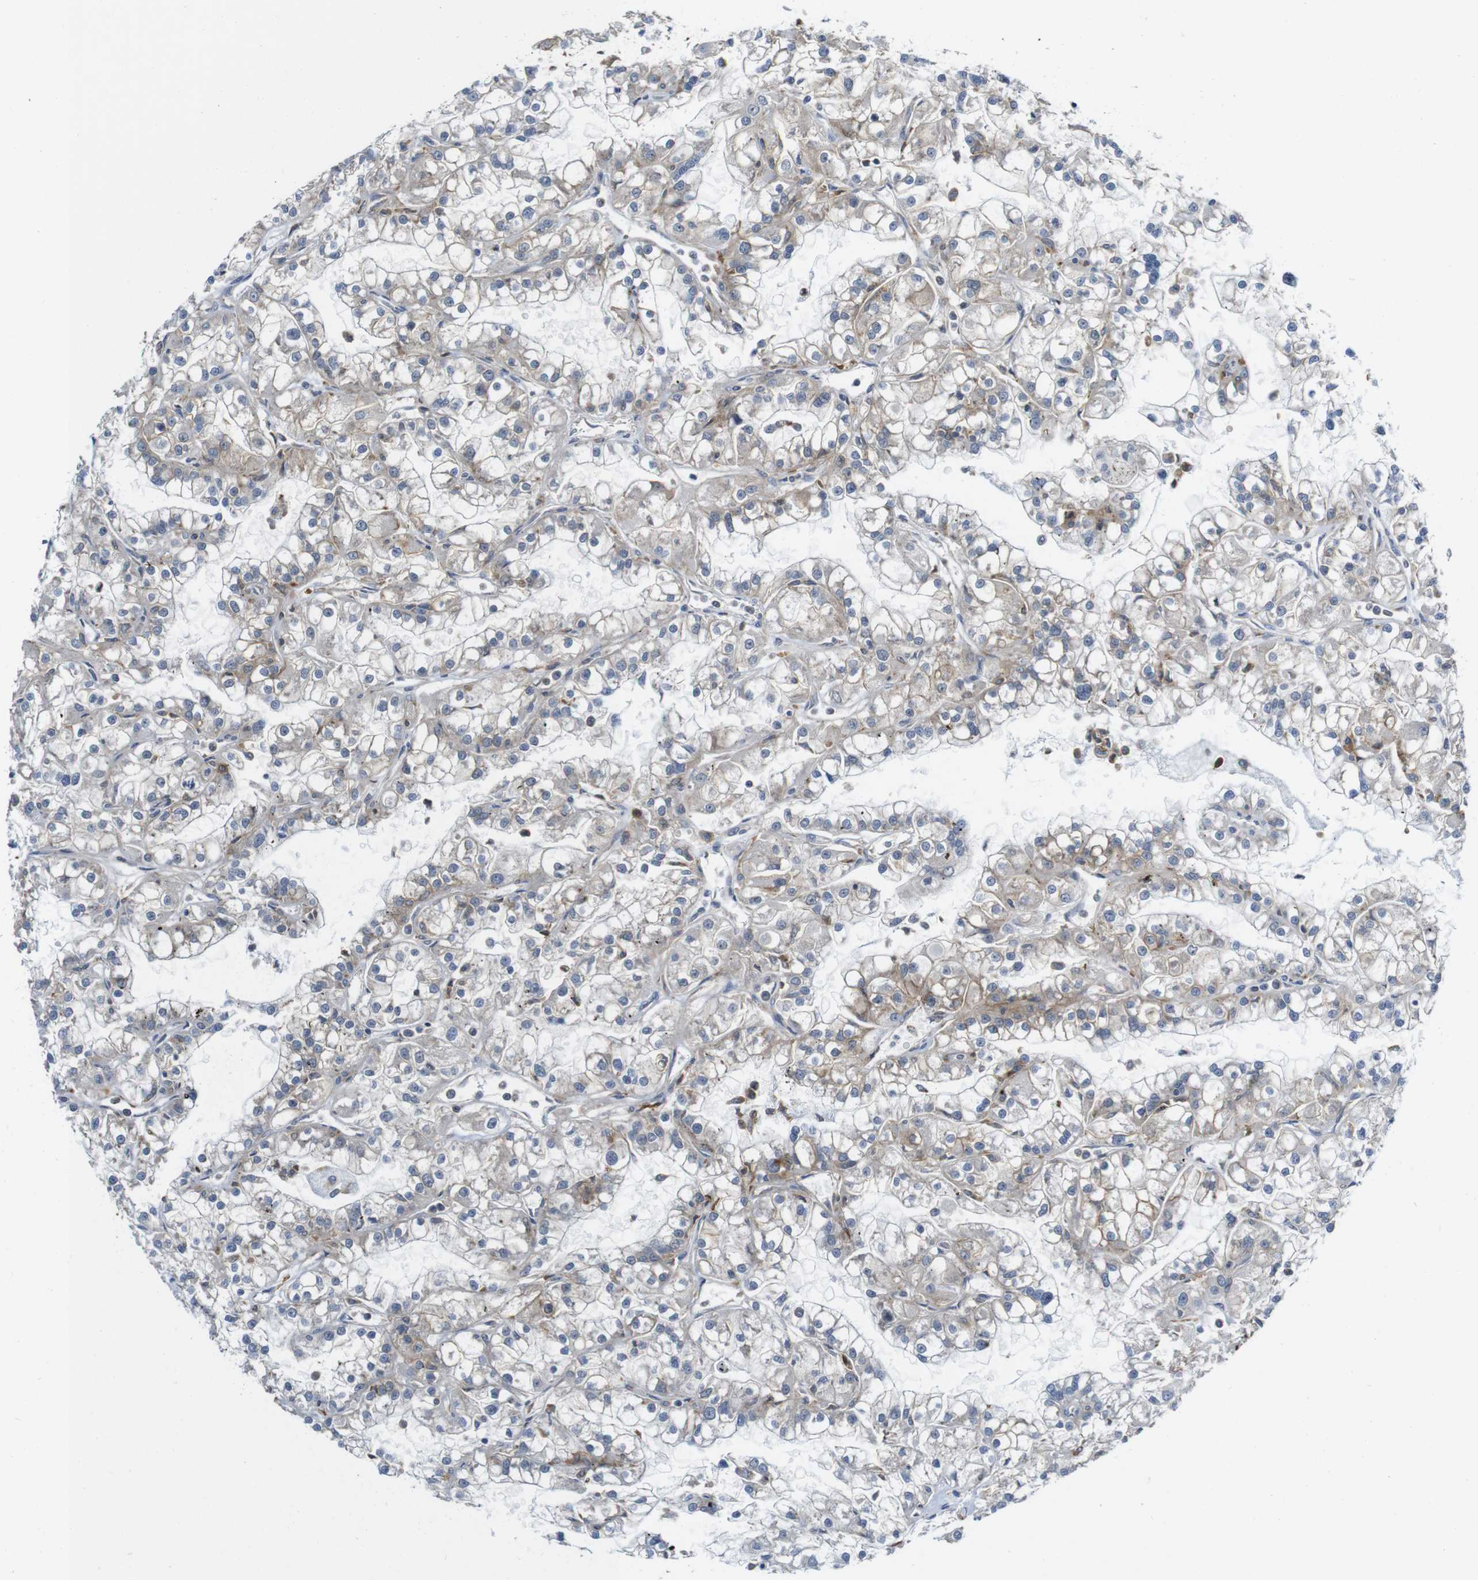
{"staining": {"intensity": "weak", "quantity": "<25%", "location": "cytoplasmic/membranous"}, "tissue": "renal cancer", "cell_type": "Tumor cells", "image_type": "cancer", "snomed": [{"axis": "morphology", "description": "Adenocarcinoma, NOS"}, {"axis": "topography", "description": "Kidney"}], "caption": "Photomicrograph shows no protein expression in tumor cells of adenocarcinoma (renal) tissue.", "gene": "ZDHHC5", "patient": {"sex": "female", "age": 52}}